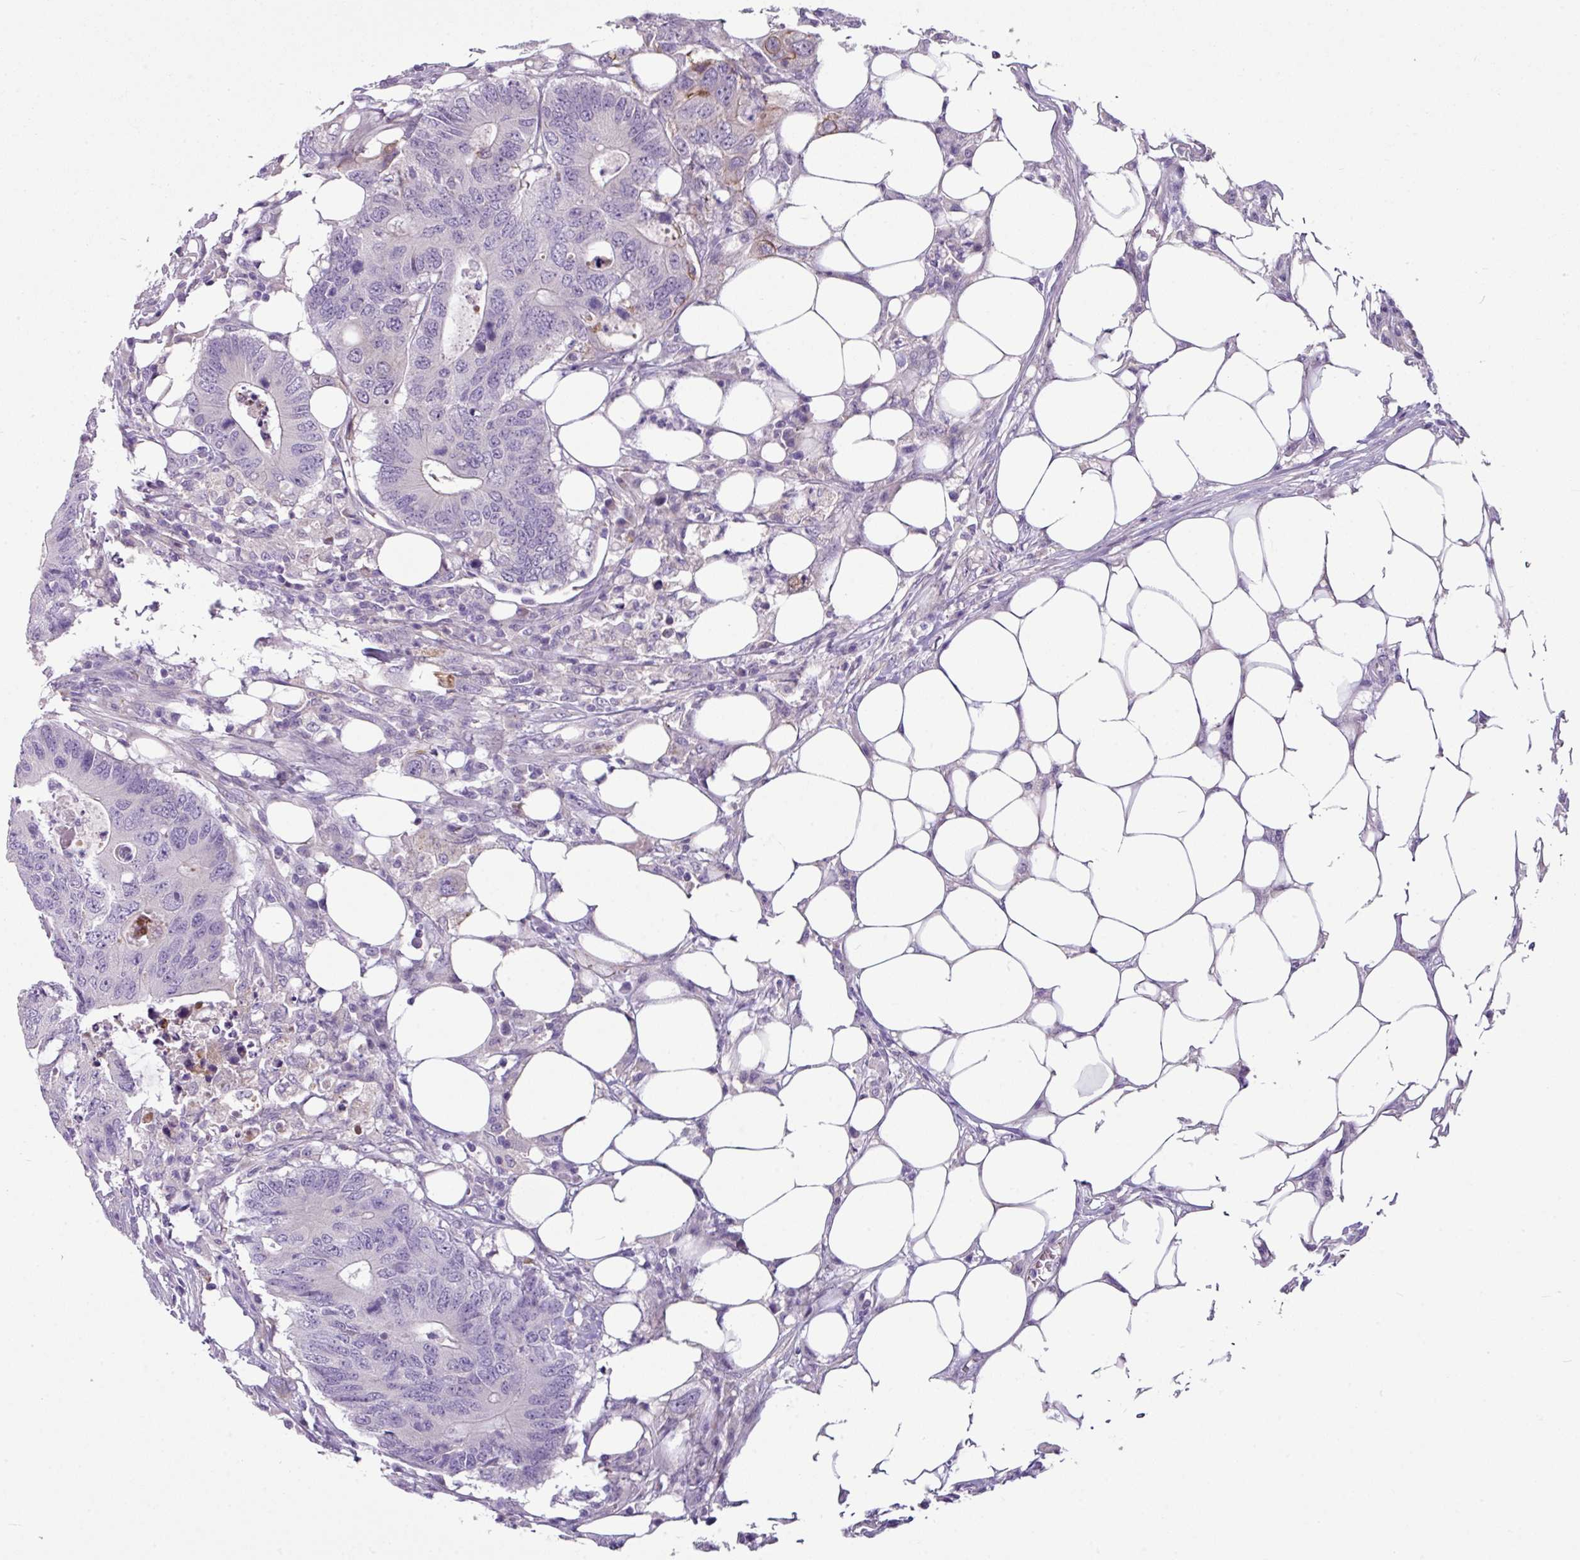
{"staining": {"intensity": "negative", "quantity": "none", "location": "none"}, "tissue": "colorectal cancer", "cell_type": "Tumor cells", "image_type": "cancer", "snomed": [{"axis": "morphology", "description": "Adenocarcinoma, NOS"}, {"axis": "topography", "description": "Colon"}], "caption": "Tumor cells show no significant positivity in colorectal adenocarcinoma. Nuclei are stained in blue.", "gene": "TMEM178B", "patient": {"sex": "male", "age": 71}}